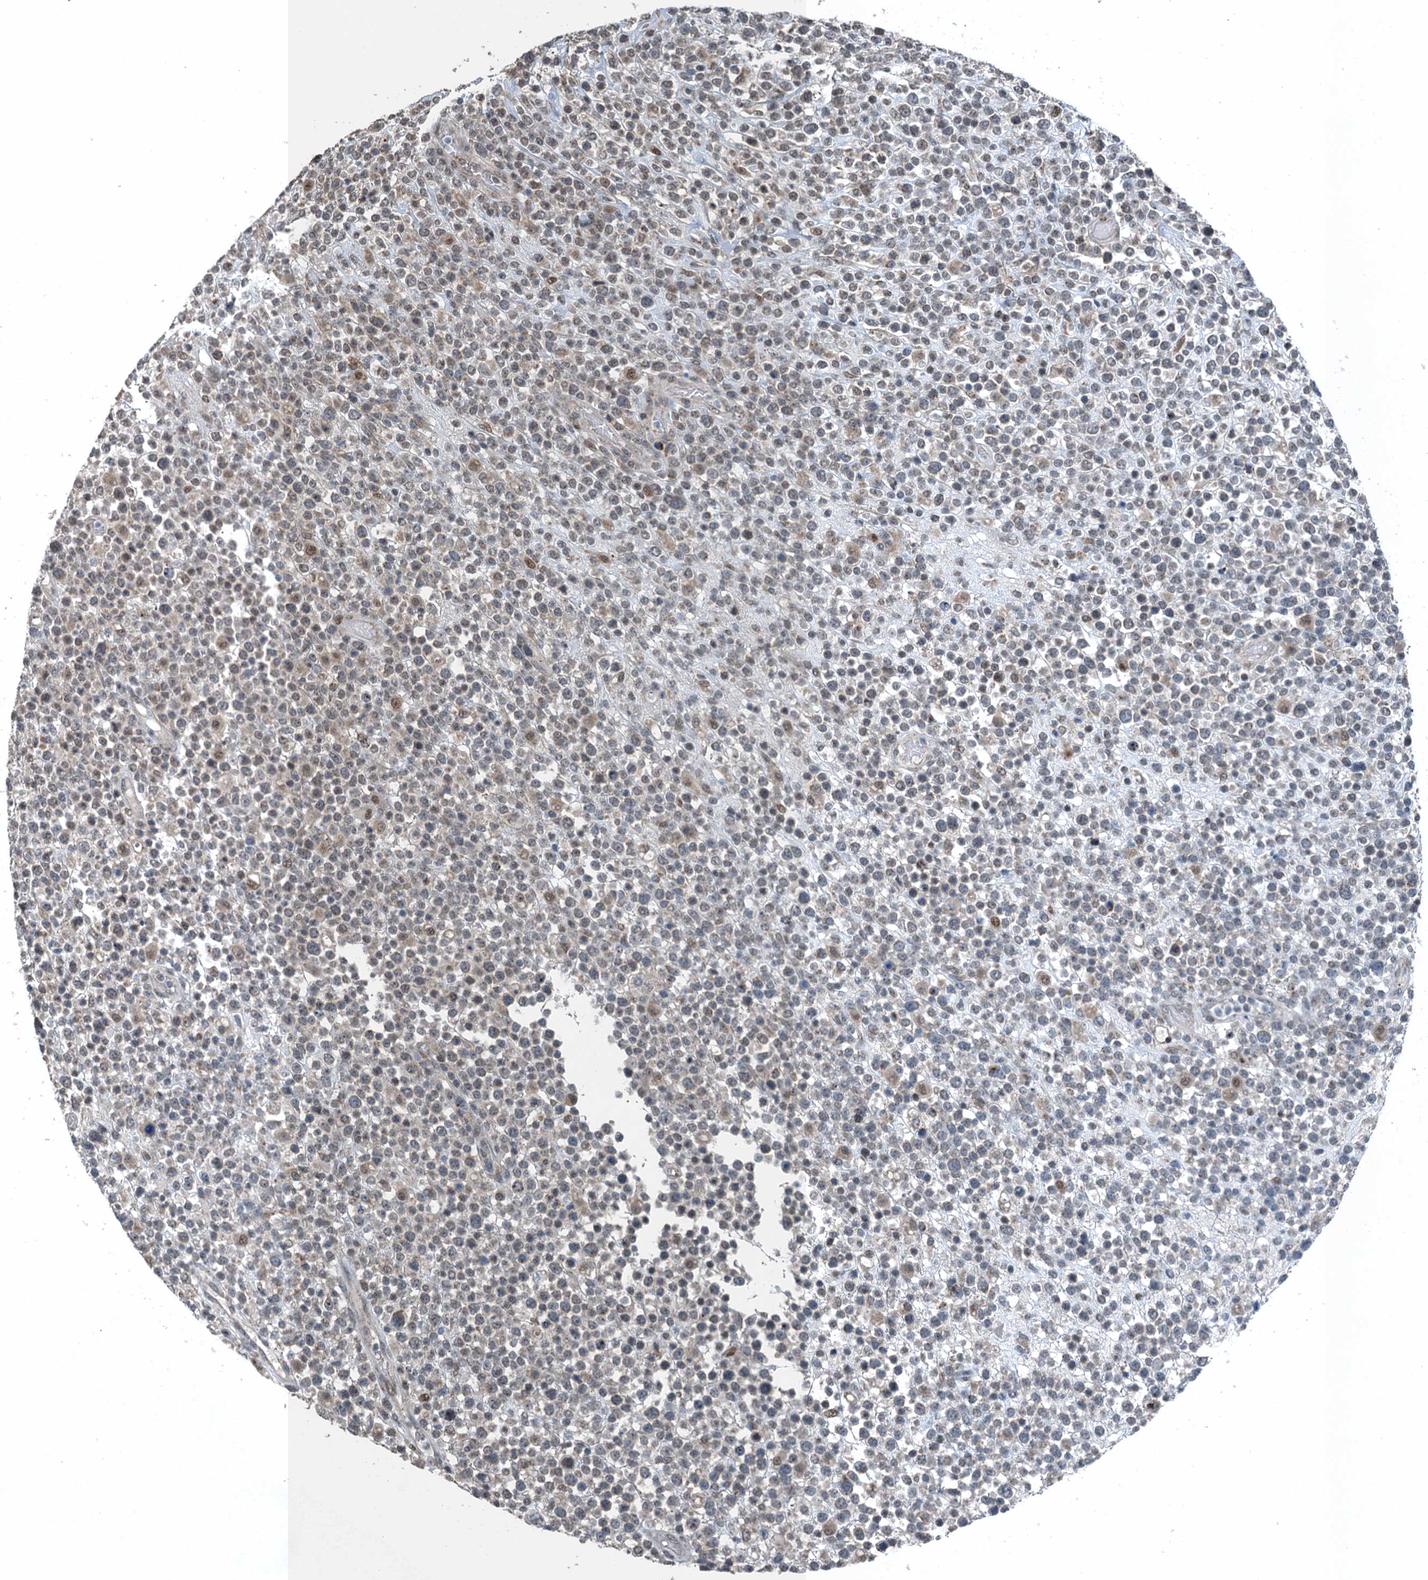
{"staining": {"intensity": "negative", "quantity": "none", "location": "none"}, "tissue": "lymphoma", "cell_type": "Tumor cells", "image_type": "cancer", "snomed": [{"axis": "morphology", "description": "Malignant lymphoma, non-Hodgkin's type, High grade"}, {"axis": "topography", "description": "Colon"}], "caption": "High-grade malignant lymphoma, non-Hodgkin's type was stained to show a protein in brown. There is no significant positivity in tumor cells. (Stains: DAB immunohistochemistry with hematoxylin counter stain, Microscopy: brightfield microscopy at high magnification).", "gene": "BMERB1", "patient": {"sex": "female", "age": 53}}